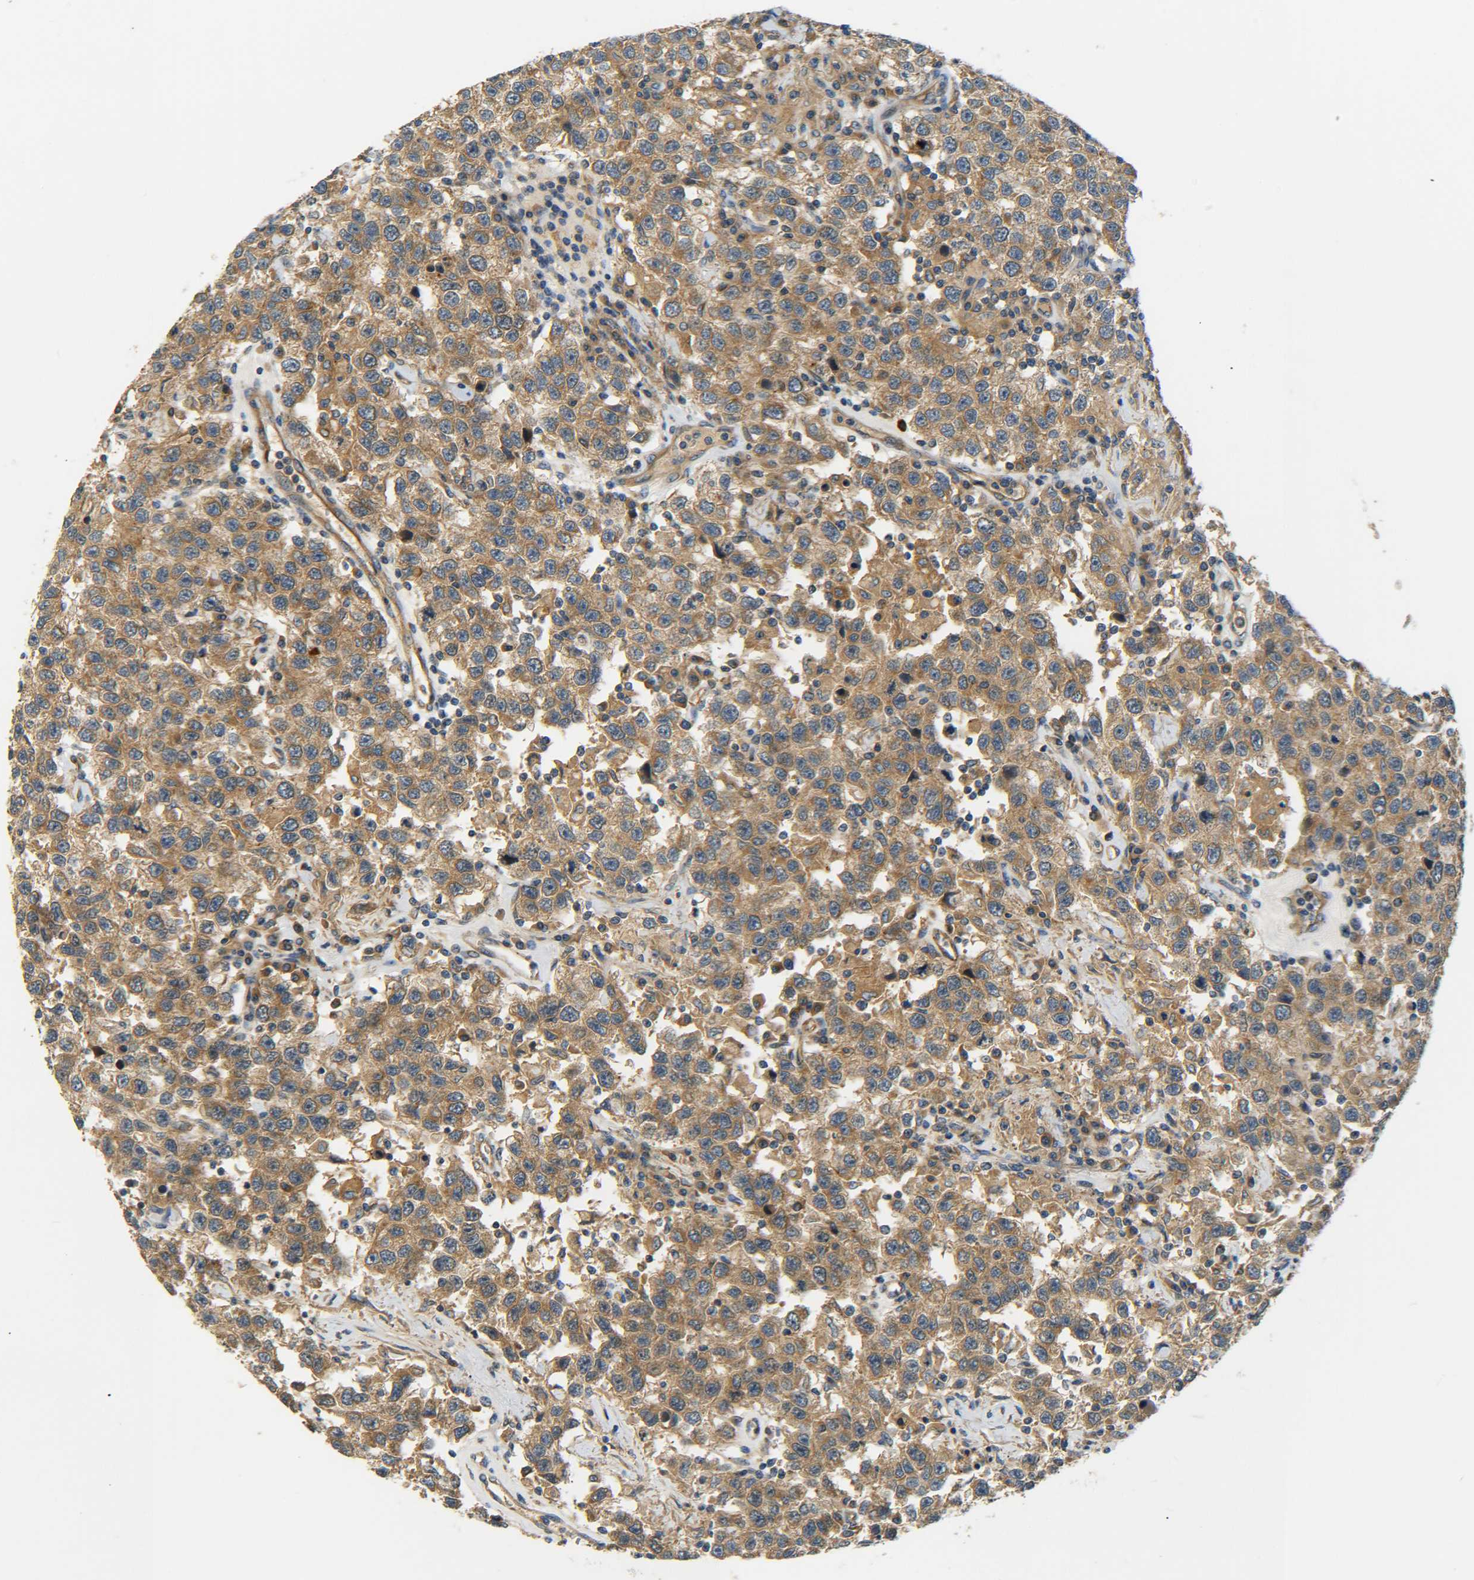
{"staining": {"intensity": "moderate", "quantity": ">75%", "location": "cytoplasmic/membranous"}, "tissue": "testis cancer", "cell_type": "Tumor cells", "image_type": "cancer", "snomed": [{"axis": "morphology", "description": "Seminoma, NOS"}, {"axis": "topography", "description": "Testis"}], "caption": "Tumor cells display medium levels of moderate cytoplasmic/membranous positivity in approximately >75% of cells in human seminoma (testis).", "gene": "LRCH3", "patient": {"sex": "male", "age": 41}}